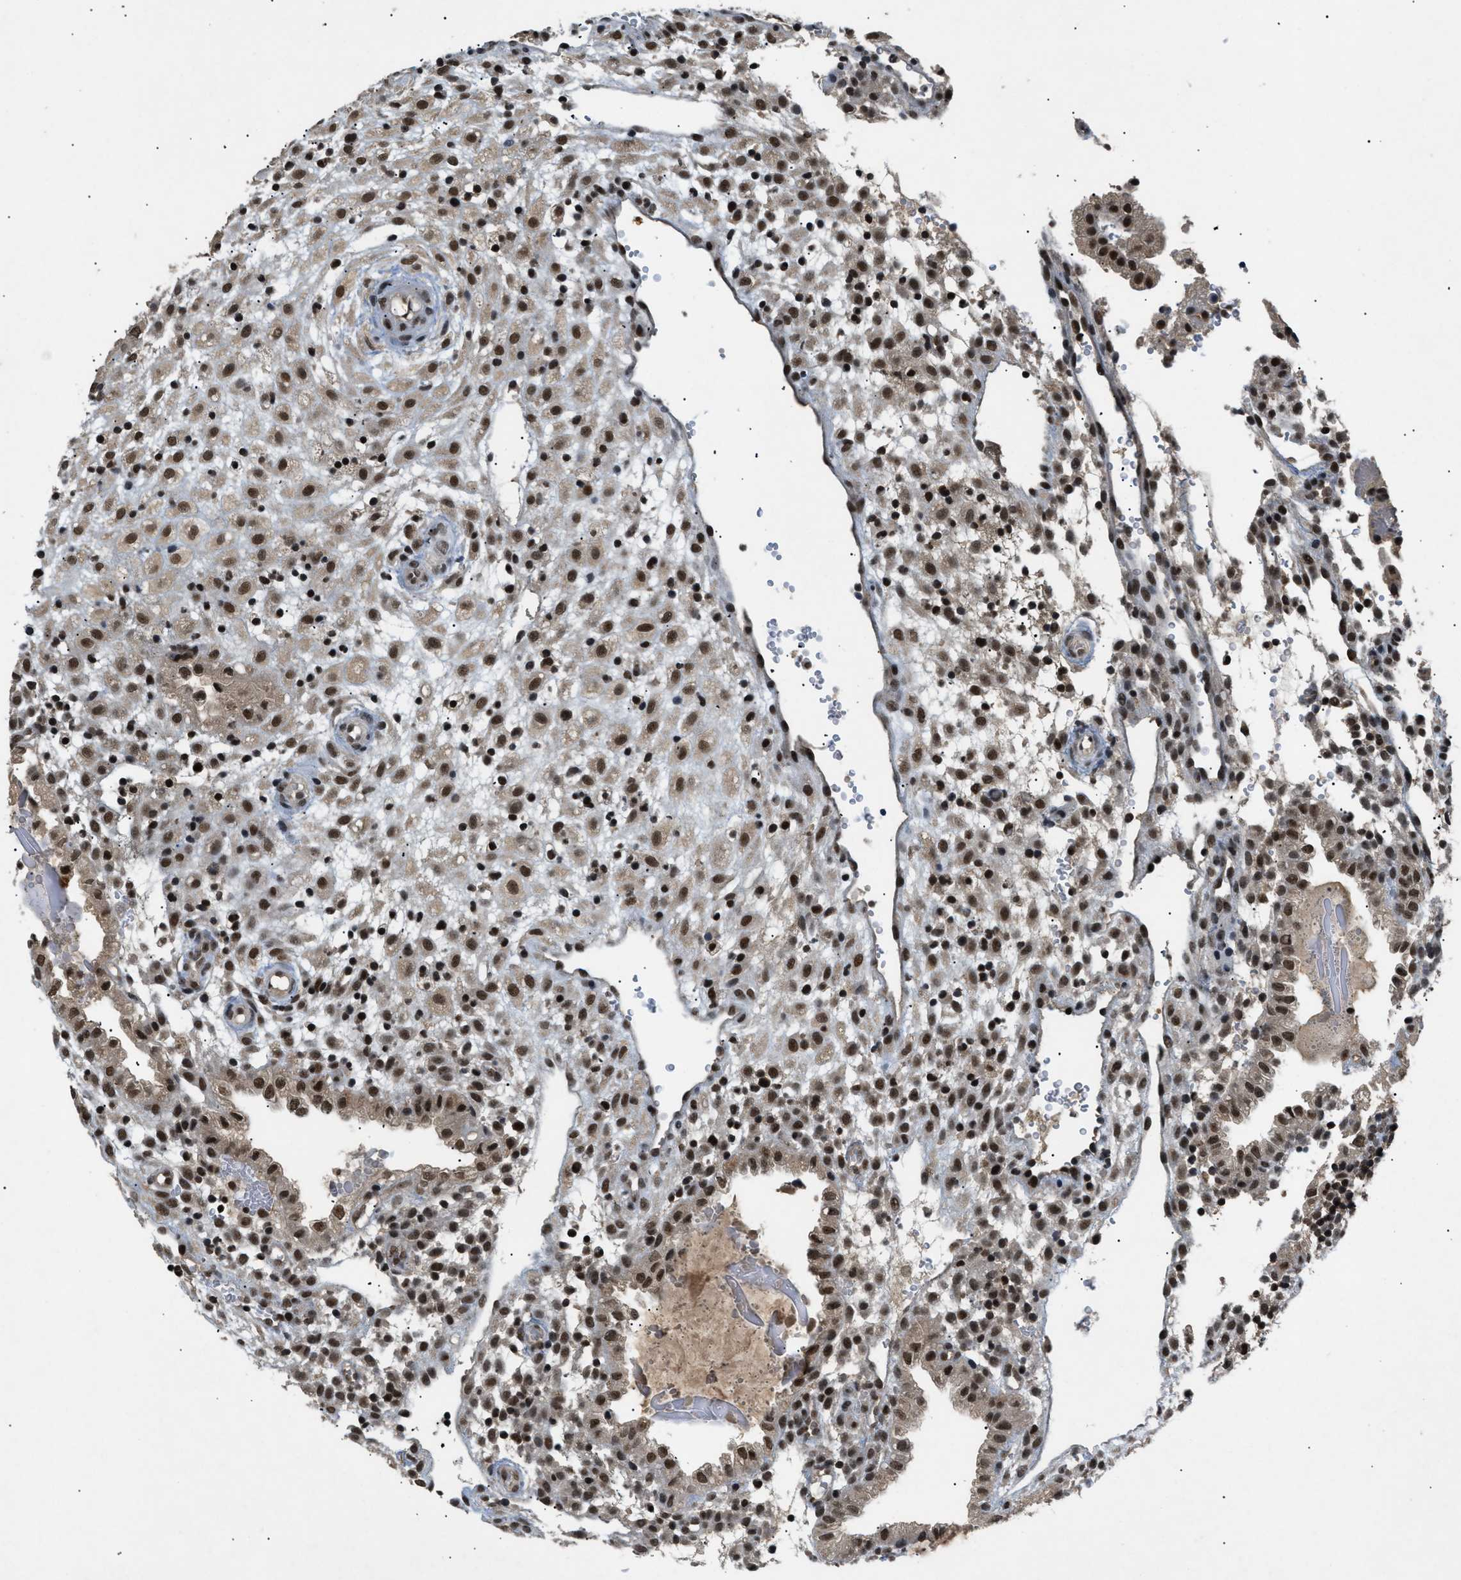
{"staining": {"intensity": "strong", "quantity": ">75%", "location": "nuclear"}, "tissue": "placenta", "cell_type": "Decidual cells", "image_type": "normal", "snomed": [{"axis": "morphology", "description": "Normal tissue, NOS"}, {"axis": "topography", "description": "Placenta"}], "caption": "An immunohistochemistry (IHC) photomicrograph of normal tissue is shown. Protein staining in brown labels strong nuclear positivity in placenta within decidual cells. The staining was performed using DAB to visualize the protein expression in brown, while the nuclei were stained in blue with hematoxylin (Magnification: 20x).", "gene": "RBM5", "patient": {"sex": "female", "age": 18}}